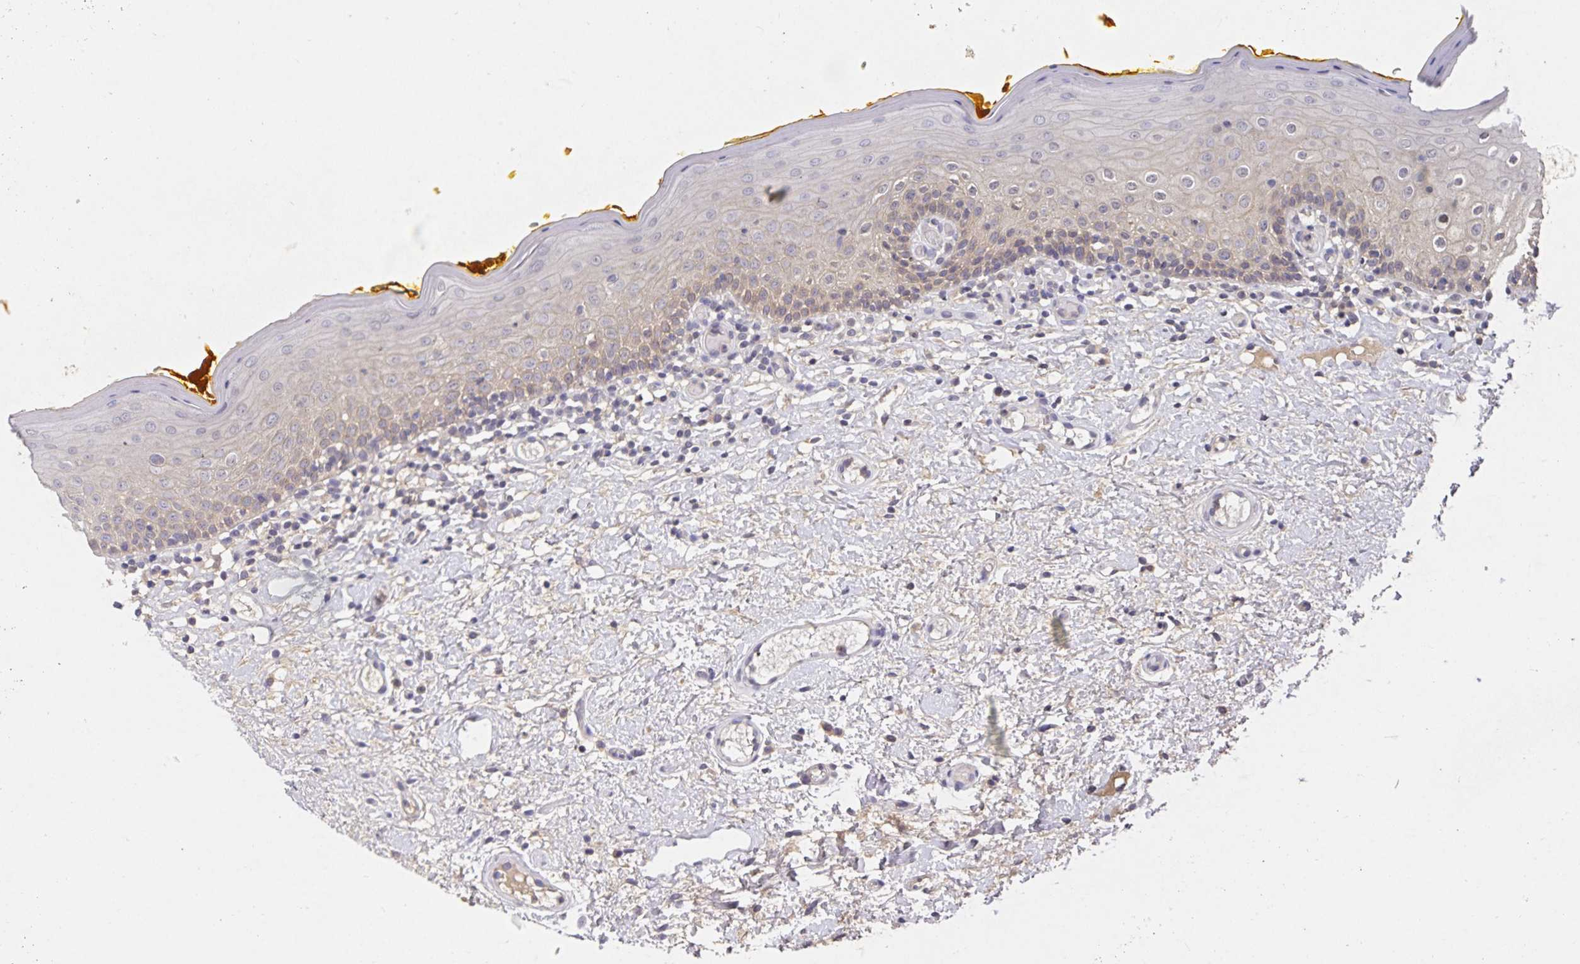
{"staining": {"intensity": "weak", "quantity": "<25%", "location": "cytoplasmic/membranous"}, "tissue": "oral mucosa", "cell_type": "Squamous epithelial cells", "image_type": "normal", "snomed": [{"axis": "morphology", "description": "Normal tissue, NOS"}, {"axis": "topography", "description": "Oral tissue"}, {"axis": "topography", "description": "Tounge, NOS"}], "caption": "An image of human oral mucosa is negative for staining in squamous epithelial cells. (DAB immunohistochemistry (IHC) visualized using brightfield microscopy, high magnification).", "gene": "HEPN1", "patient": {"sex": "female", "age": 58}}